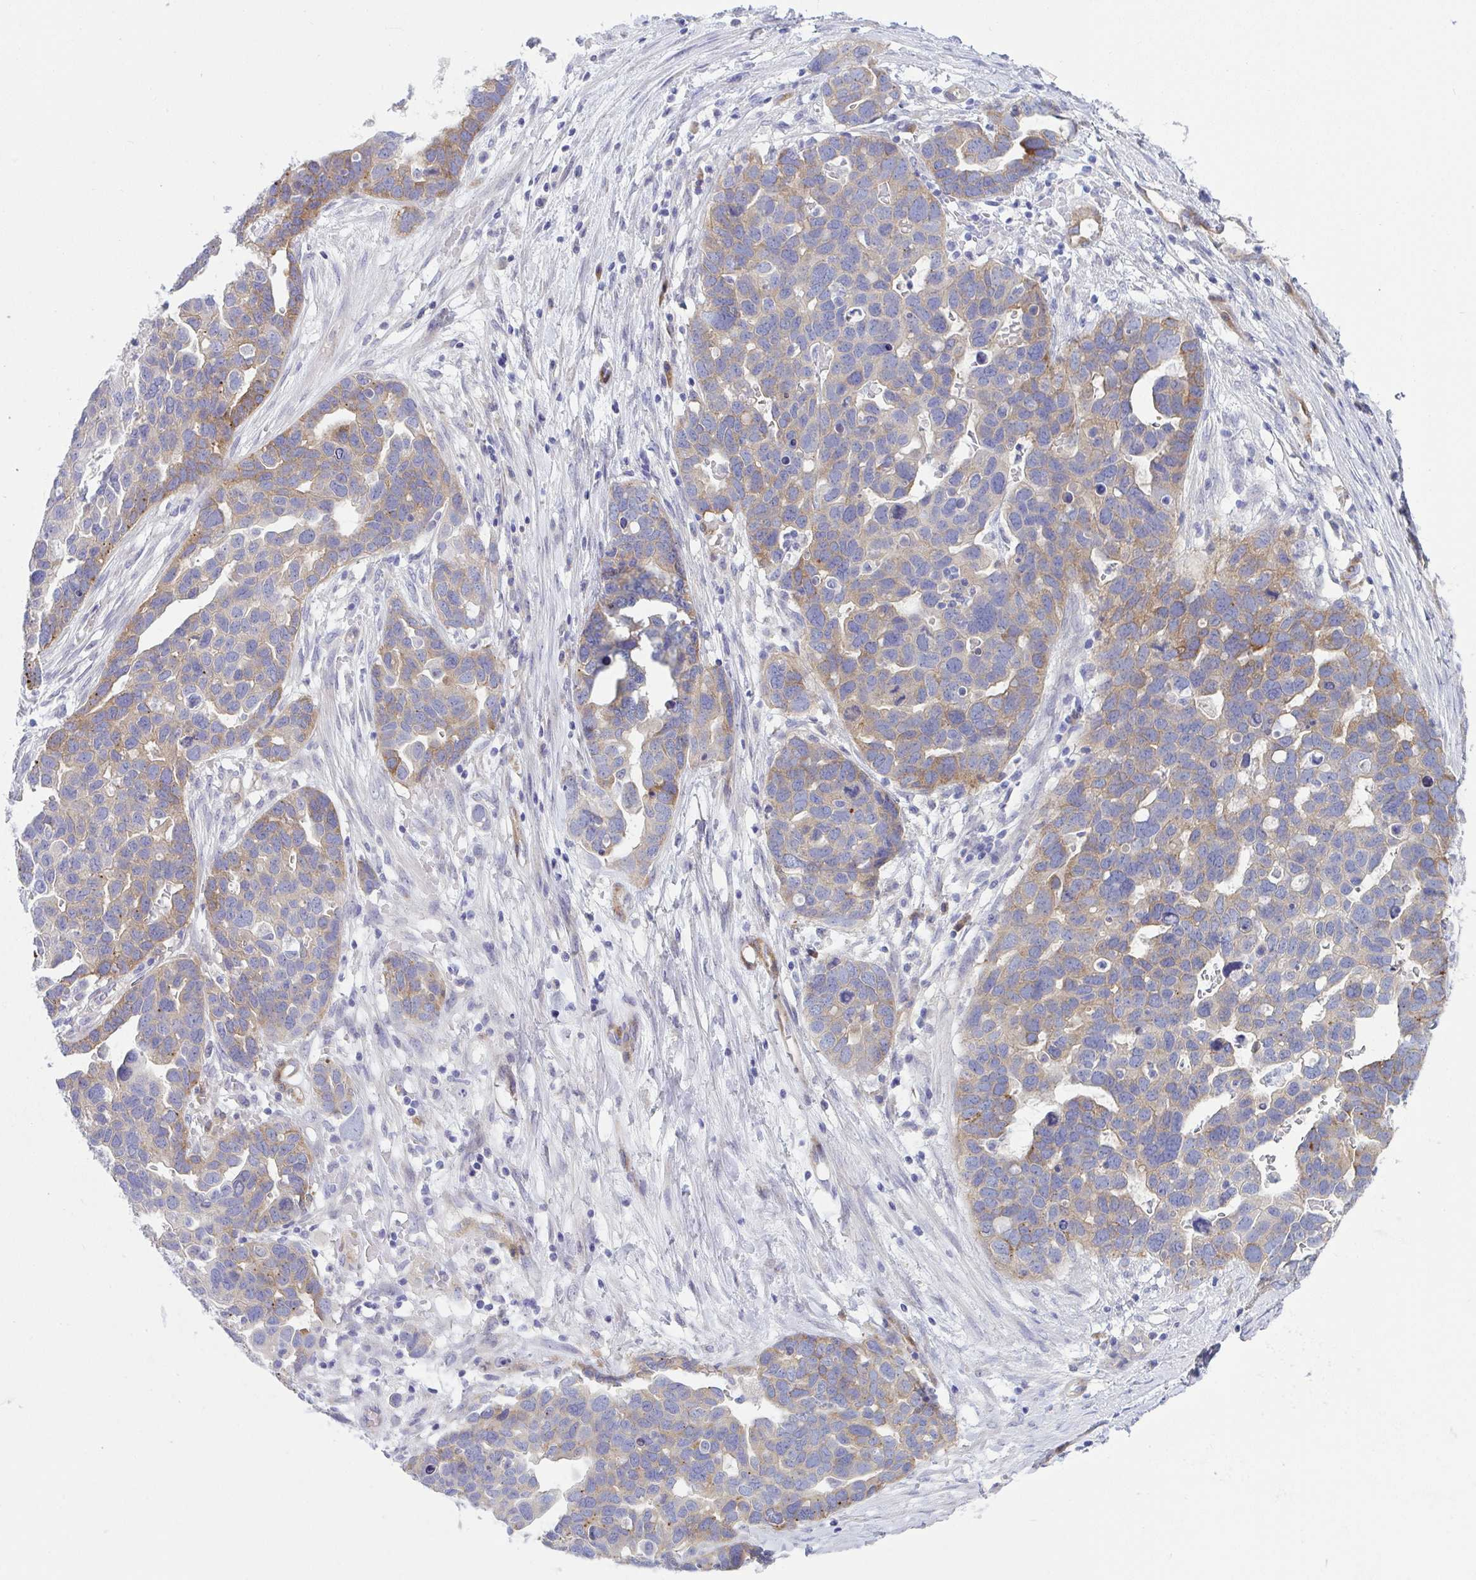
{"staining": {"intensity": "moderate", "quantity": "25%-75%", "location": "cytoplasmic/membranous"}, "tissue": "ovarian cancer", "cell_type": "Tumor cells", "image_type": "cancer", "snomed": [{"axis": "morphology", "description": "Cystadenocarcinoma, serous, NOS"}, {"axis": "topography", "description": "Ovary"}], "caption": "This is a histology image of IHC staining of ovarian serous cystadenocarcinoma, which shows moderate expression in the cytoplasmic/membranous of tumor cells.", "gene": "GAB1", "patient": {"sex": "female", "age": 54}}